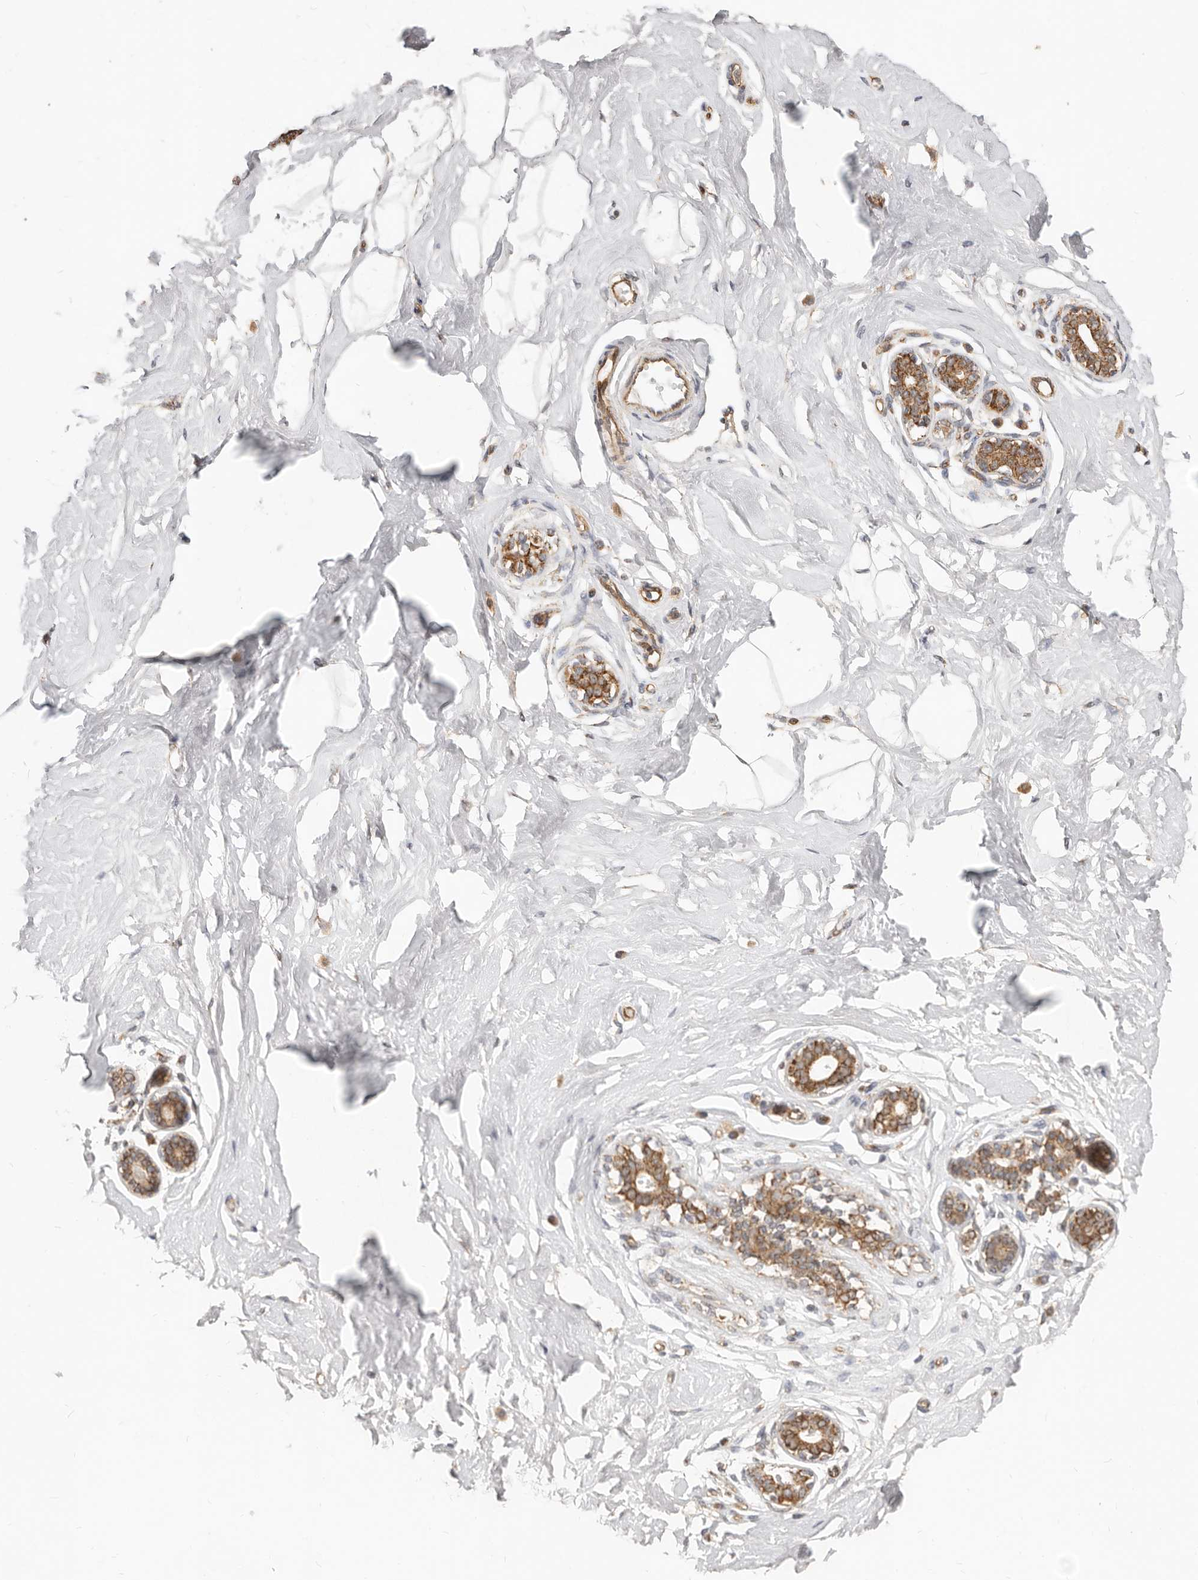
{"staining": {"intensity": "negative", "quantity": "none", "location": "none"}, "tissue": "breast", "cell_type": "Adipocytes", "image_type": "normal", "snomed": [{"axis": "morphology", "description": "Normal tissue, NOS"}, {"axis": "morphology", "description": "Adenoma, NOS"}, {"axis": "topography", "description": "Breast"}], "caption": "A high-resolution histopathology image shows immunohistochemistry staining of unremarkable breast, which shows no significant expression in adipocytes. (DAB (3,3'-diaminobenzidine) immunohistochemistry (IHC) visualized using brightfield microscopy, high magnification).", "gene": "USP49", "patient": {"sex": "female", "age": 23}}